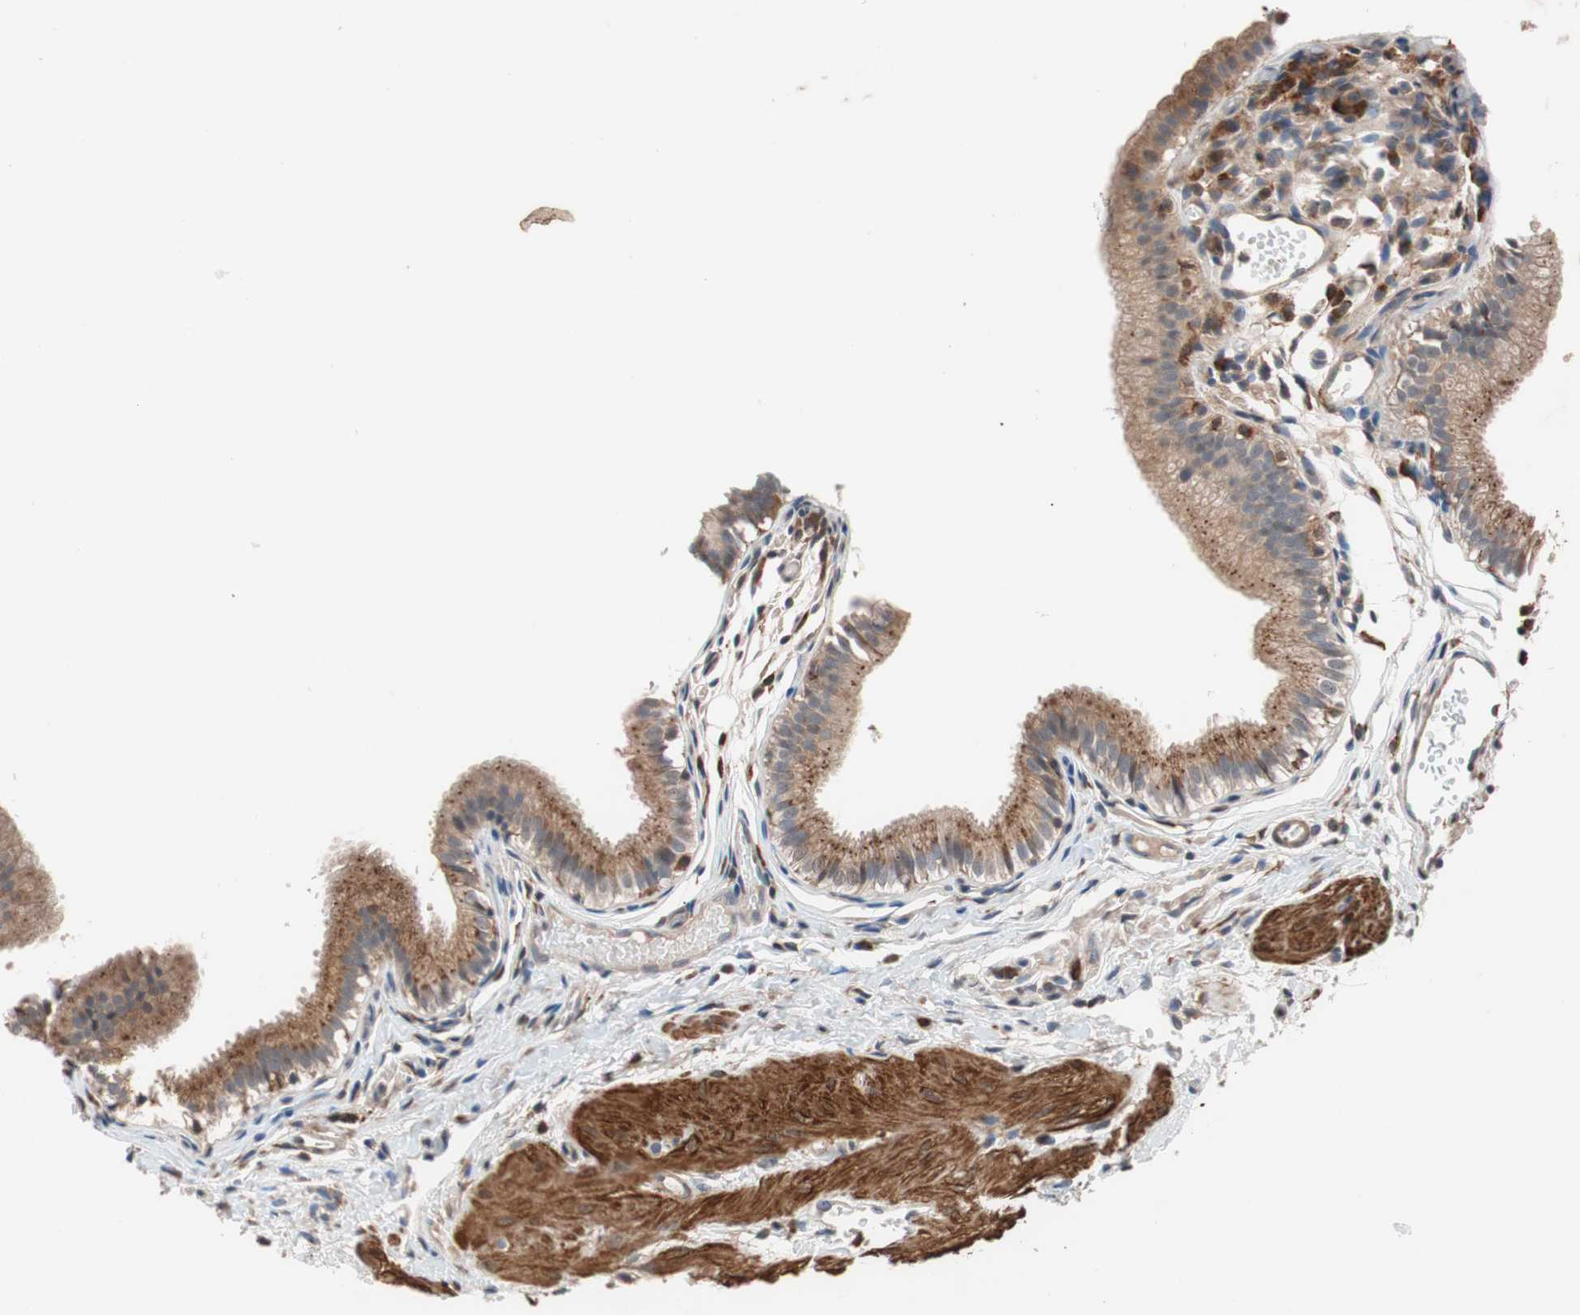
{"staining": {"intensity": "weak", "quantity": ">75%", "location": "cytoplasmic/membranous"}, "tissue": "gallbladder", "cell_type": "Glandular cells", "image_type": "normal", "snomed": [{"axis": "morphology", "description": "Normal tissue, NOS"}, {"axis": "topography", "description": "Gallbladder"}], "caption": "Gallbladder stained with immunohistochemistry exhibits weak cytoplasmic/membranous staining in approximately >75% of glandular cells. The staining is performed using DAB (3,3'-diaminobenzidine) brown chromogen to label protein expression. The nuclei are counter-stained blue using hematoxylin.", "gene": "LITAF", "patient": {"sex": "female", "age": 26}}